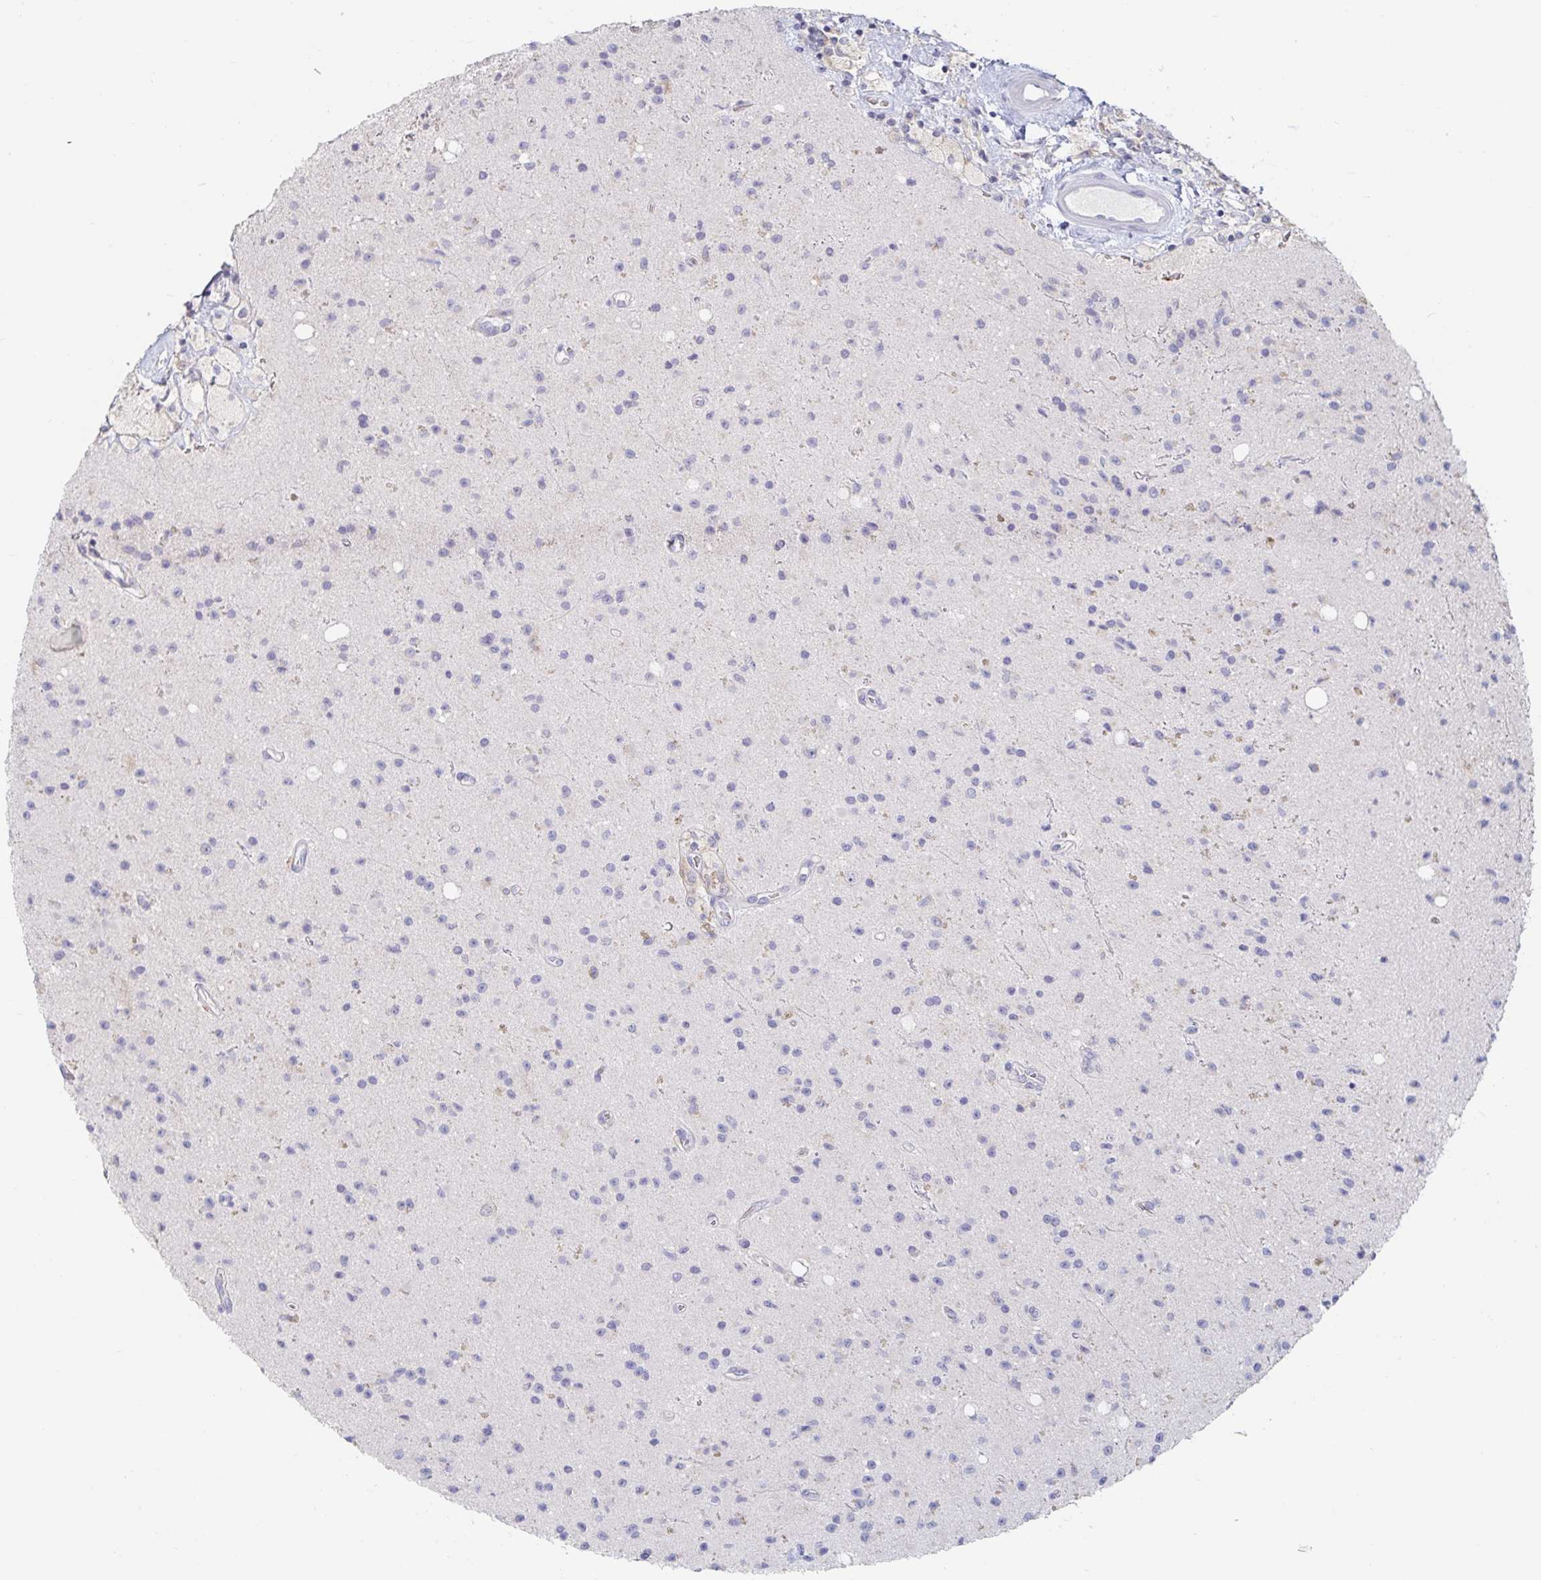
{"staining": {"intensity": "negative", "quantity": "none", "location": "none"}, "tissue": "glioma", "cell_type": "Tumor cells", "image_type": "cancer", "snomed": [{"axis": "morphology", "description": "Glioma, malignant, High grade"}, {"axis": "topography", "description": "Brain"}], "caption": "Immunohistochemistry photomicrograph of human glioma stained for a protein (brown), which reveals no positivity in tumor cells.", "gene": "SPPL3", "patient": {"sex": "male", "age": 36}}